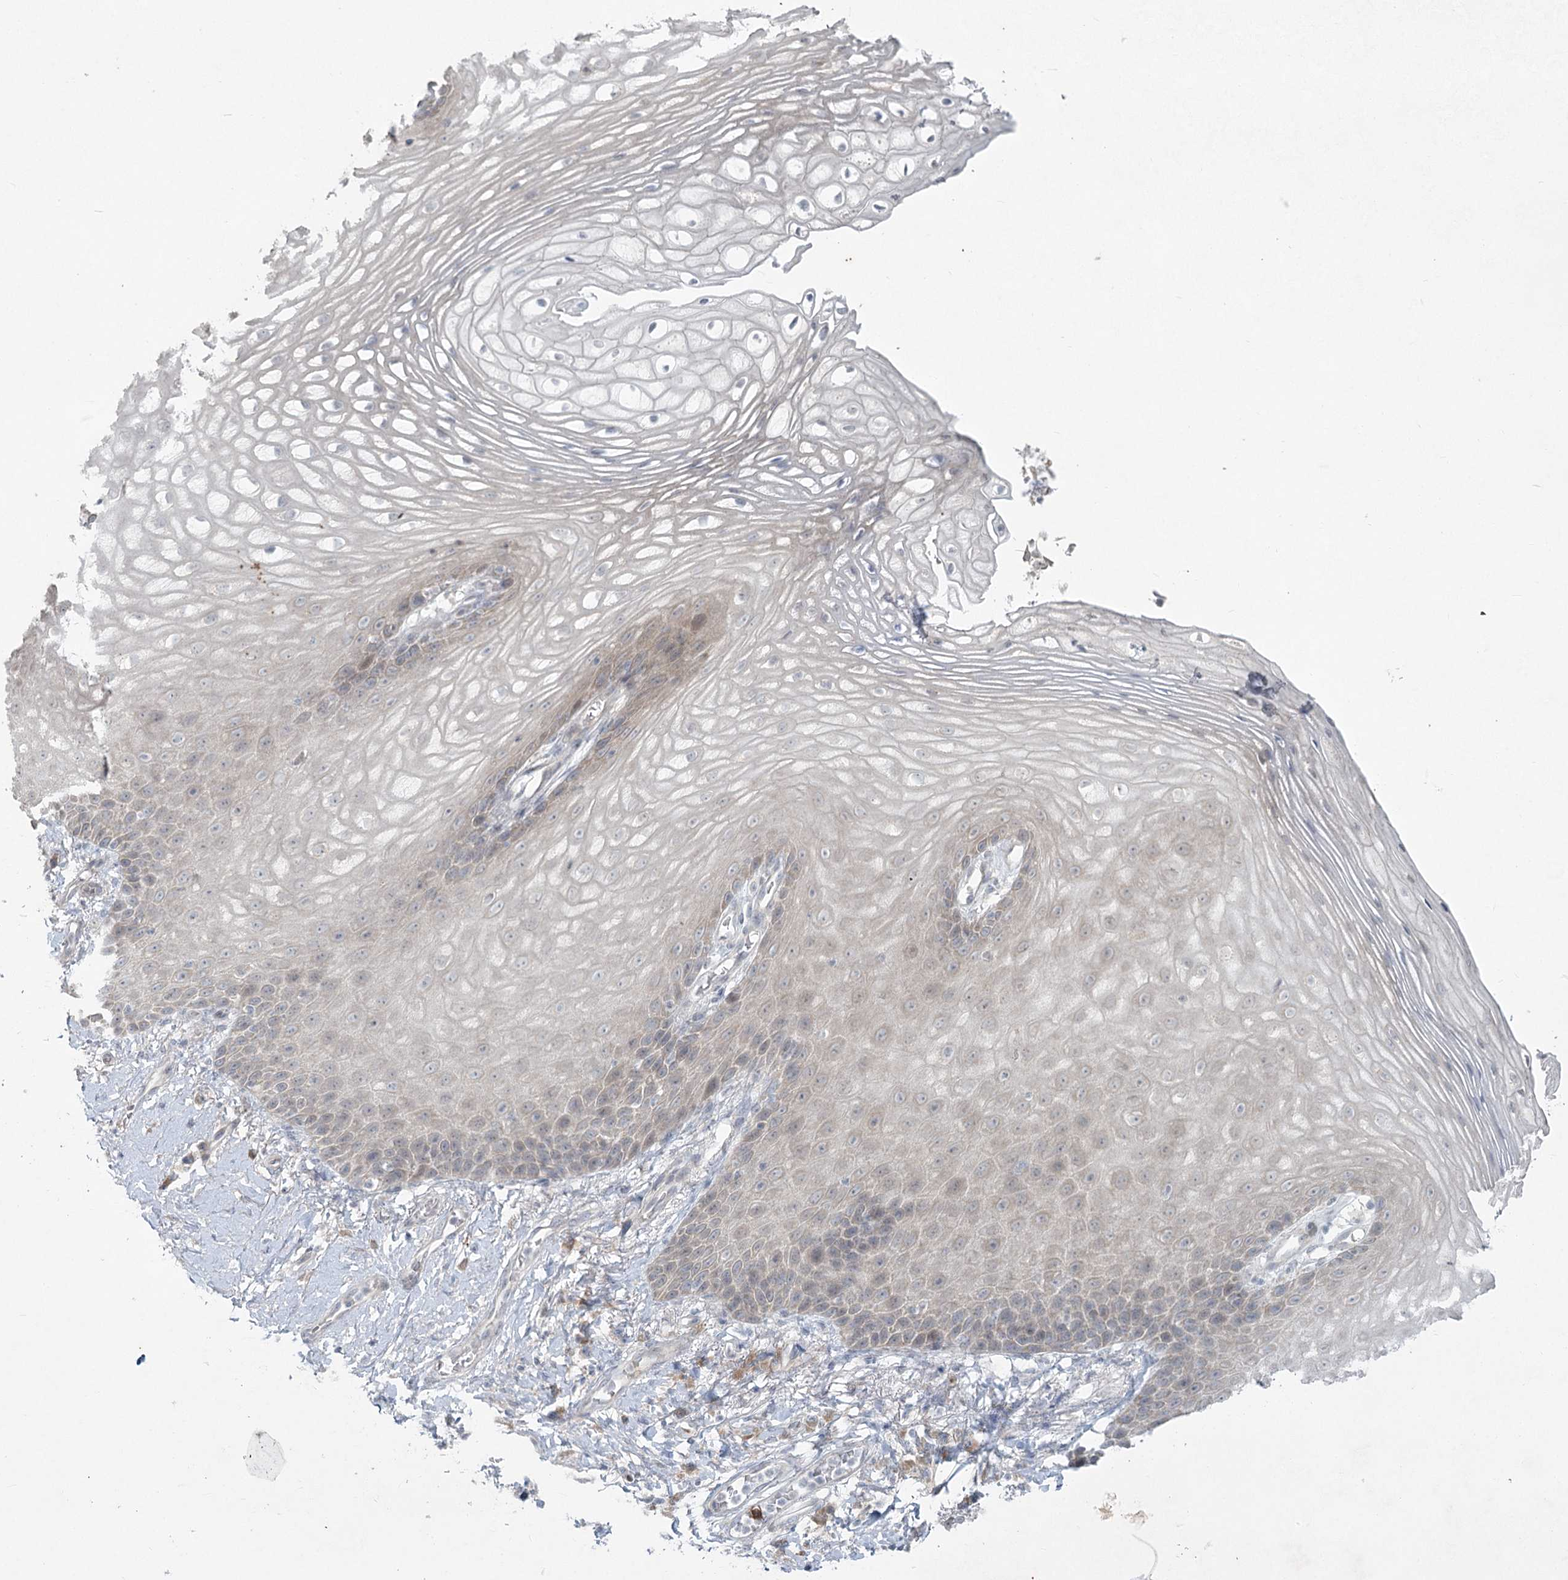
{"staining": {"intensity": "weak", "quantity": "<25%", "location": "cytoplasmic/membranous"}, "tissue": "vagina", "cell_type": "Squamous epithelial cells", "image_type": "normal", "snomed": [{"axis": "morphology", "description": "Normal tissue, NOS"}, {"axis": "topography", "description": "Vagina"}], "caption": "Human vagina stained for a protein using IHC demonstrates no staining in squamous epithelial cells.", "gene": "PLA2G12A", "patient": {"sex": "female", "age": 60}}